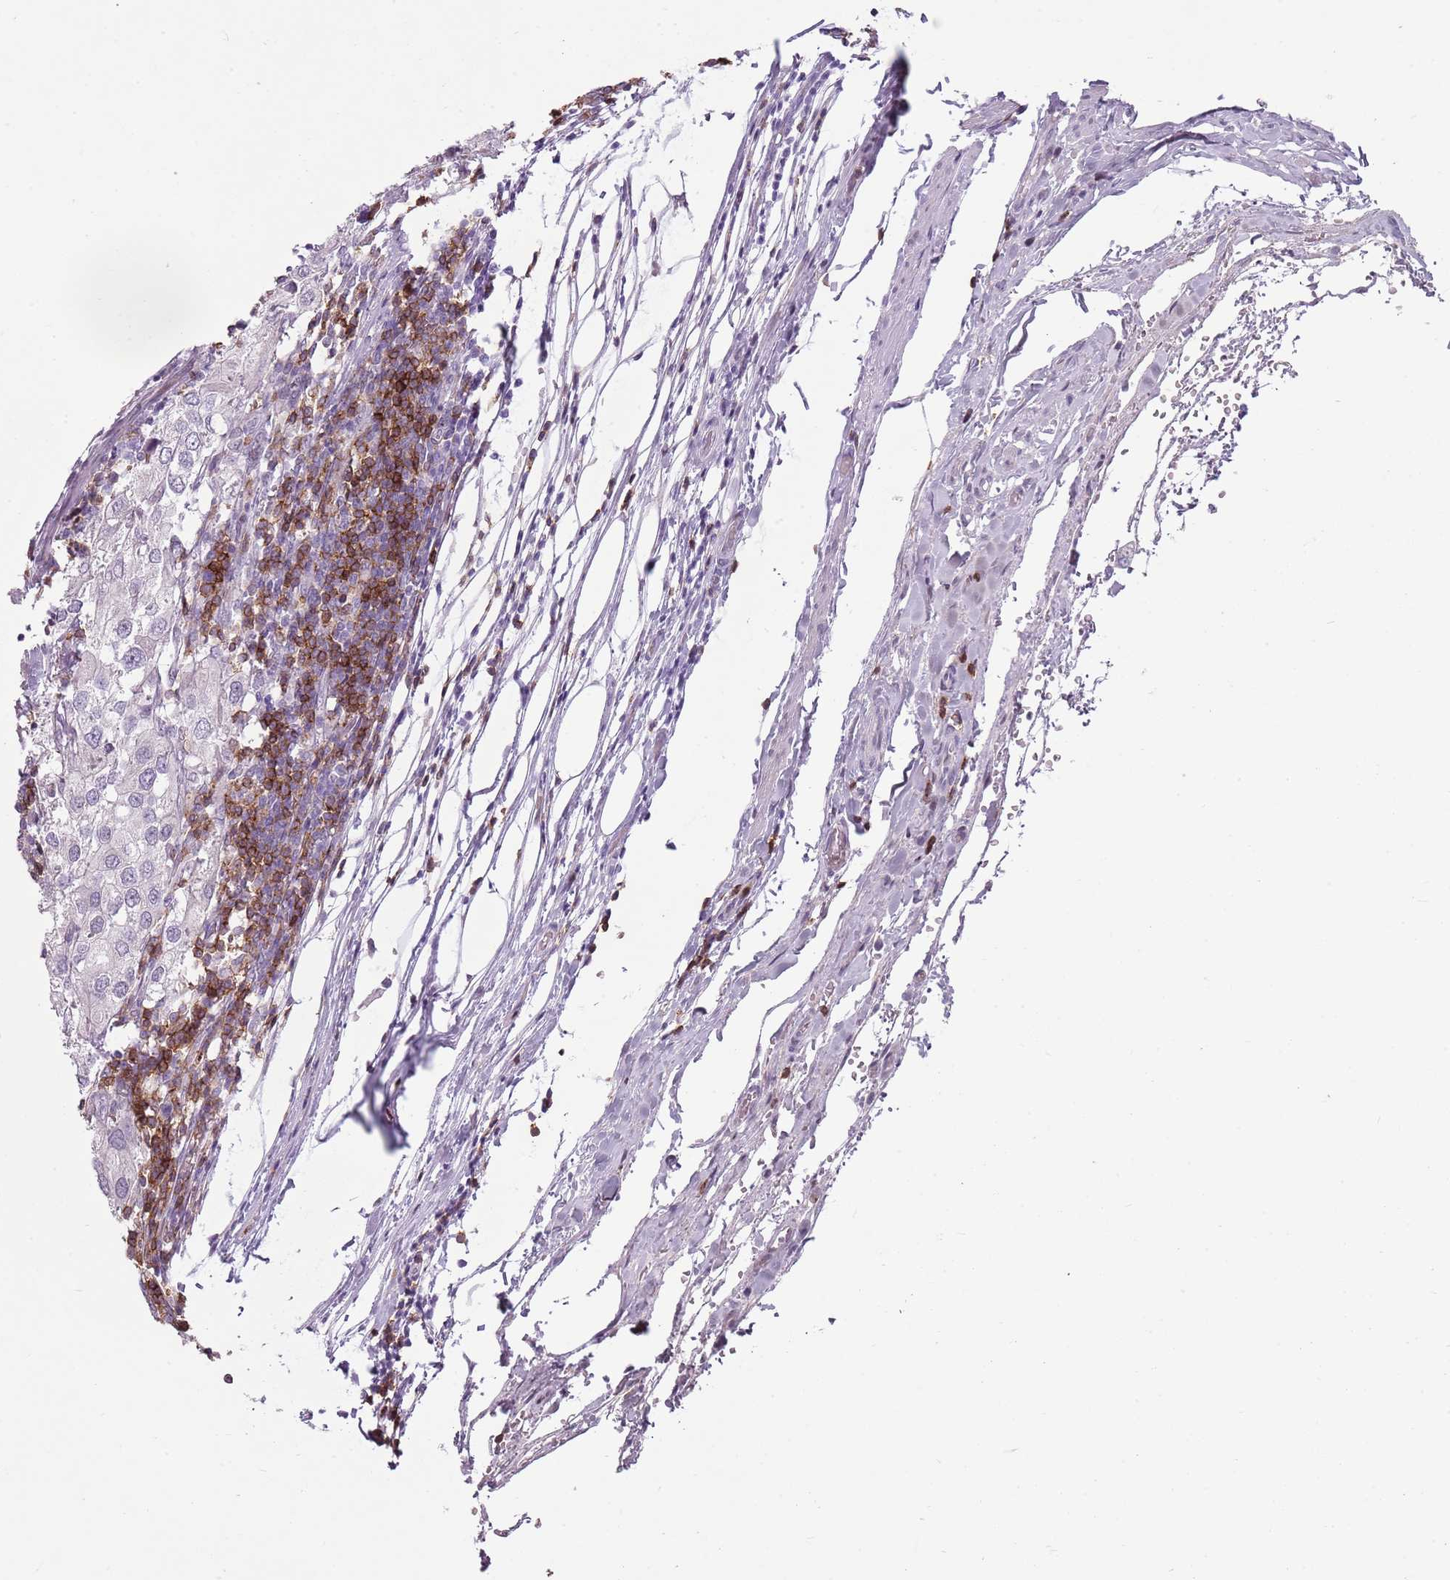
{"staining": {"intensity": "negative", "quantity": "none", "location": "none"}, "tissue": "urothelial cancer", "cell_type": "Tumor cells", "image_type": "cancer", "snomed": [{"axis": "morphology", "description": "Urothelial carcinoma, High grade"}, {"axis": "topography", "description": "Urinary bladder"}], "caption": "This image is of urothelial cancer stained with immunohistochemistry to label a protein in brown with the nuclei are counter-stained blue. There is no staining in tumor cells.", "gene": "ZNF583", "patient": {"sex": "male", "age": 64}}